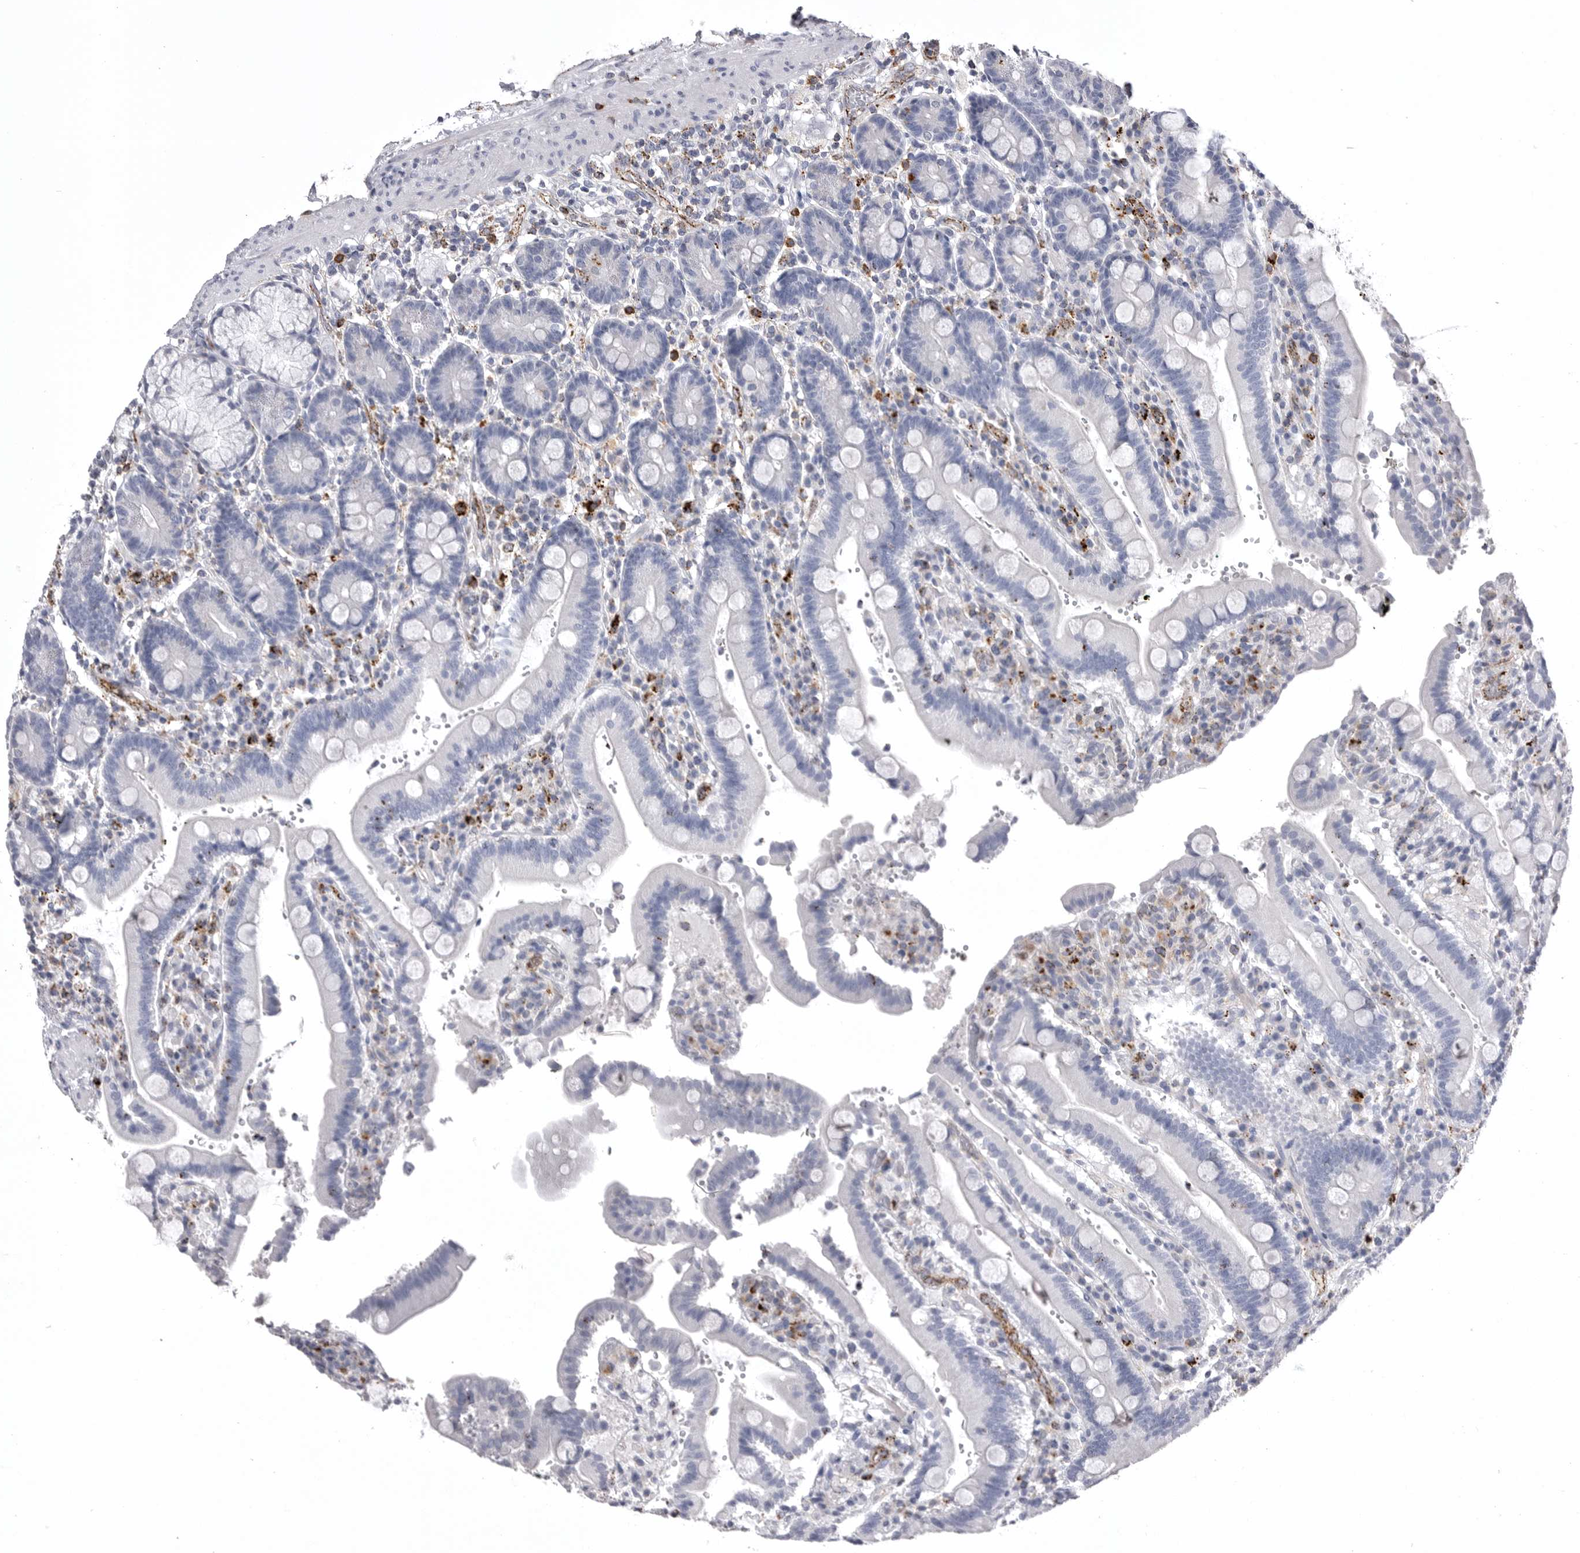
{"staining": {"intensity": "negative", "quantity": "none", "location": "none"}, "tissue": "duodenum", "cell_type": "Glandular cells", "image_type": "normal", "snomed": [{"axis": "morphology", "description": "Normal tissue, NOS"}, {"axis": "topography", "description": "Small intestine, NOS"}], "caption": "The photomicrograph demonstrates no staining of glandular cells in normal duodenum.", "gene": "PSPN", "patient": {"sex": "female", "age": 71}}